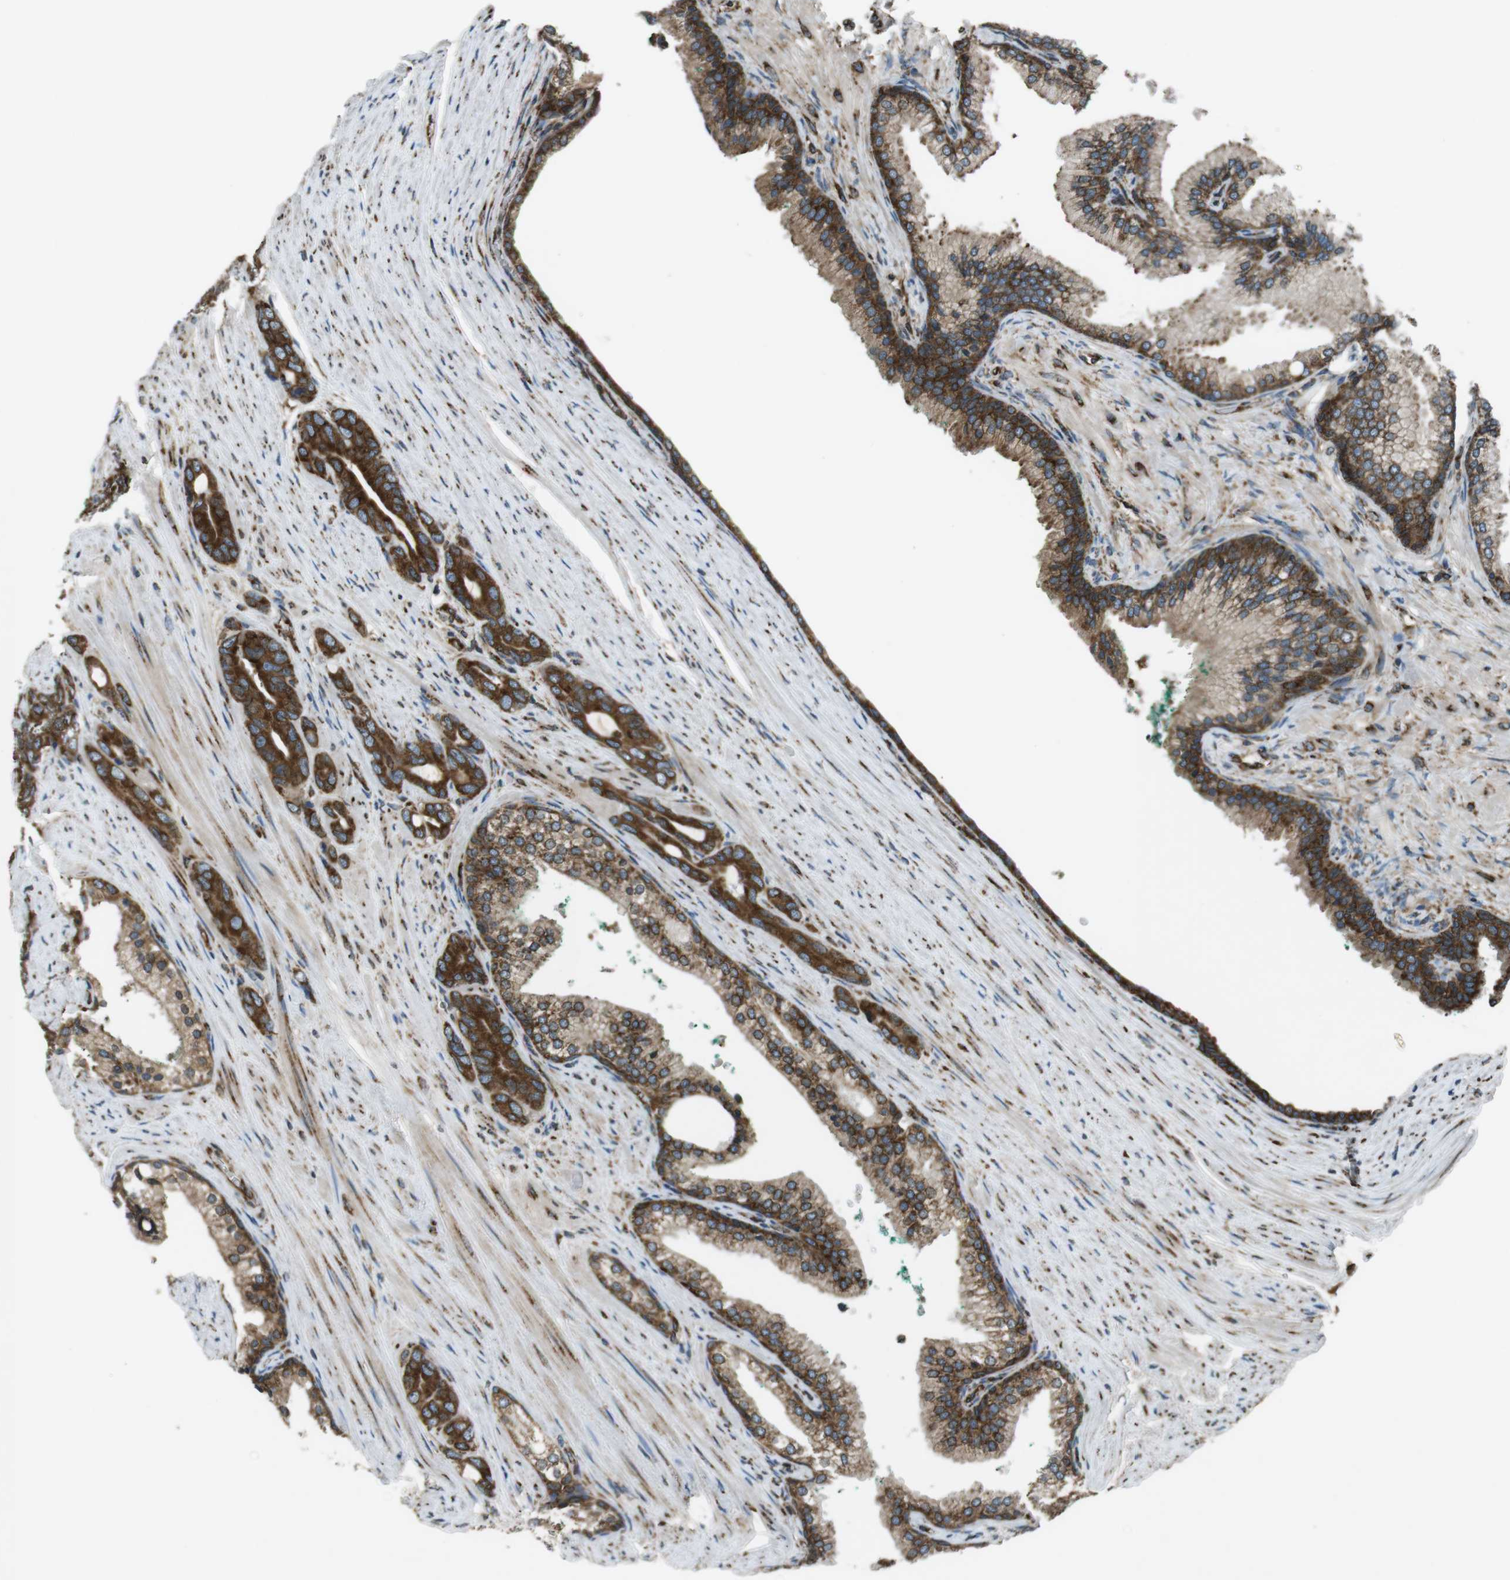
{"staining": {"intensity": "strong", "quantity": ">75%", "location": "cytoplasmic/membranous"}, "tissue": "prostate cancer", "cell_type": "Tumor cells", "image_type": "cancer", "snomed": [{"axis": "morphology", "description": "Adenocarcinoma, Low grade"}, {"axis": "topography", "description": "Prostate"}], "caption": "Strong cytoplasmic/membranous expression for a protein is seen in about >75% of tumor cells of prostate cancer using immunohistochemistry (IHC).", "gene": "KTN1", "patient": {"sex": "male", "age": 63}}